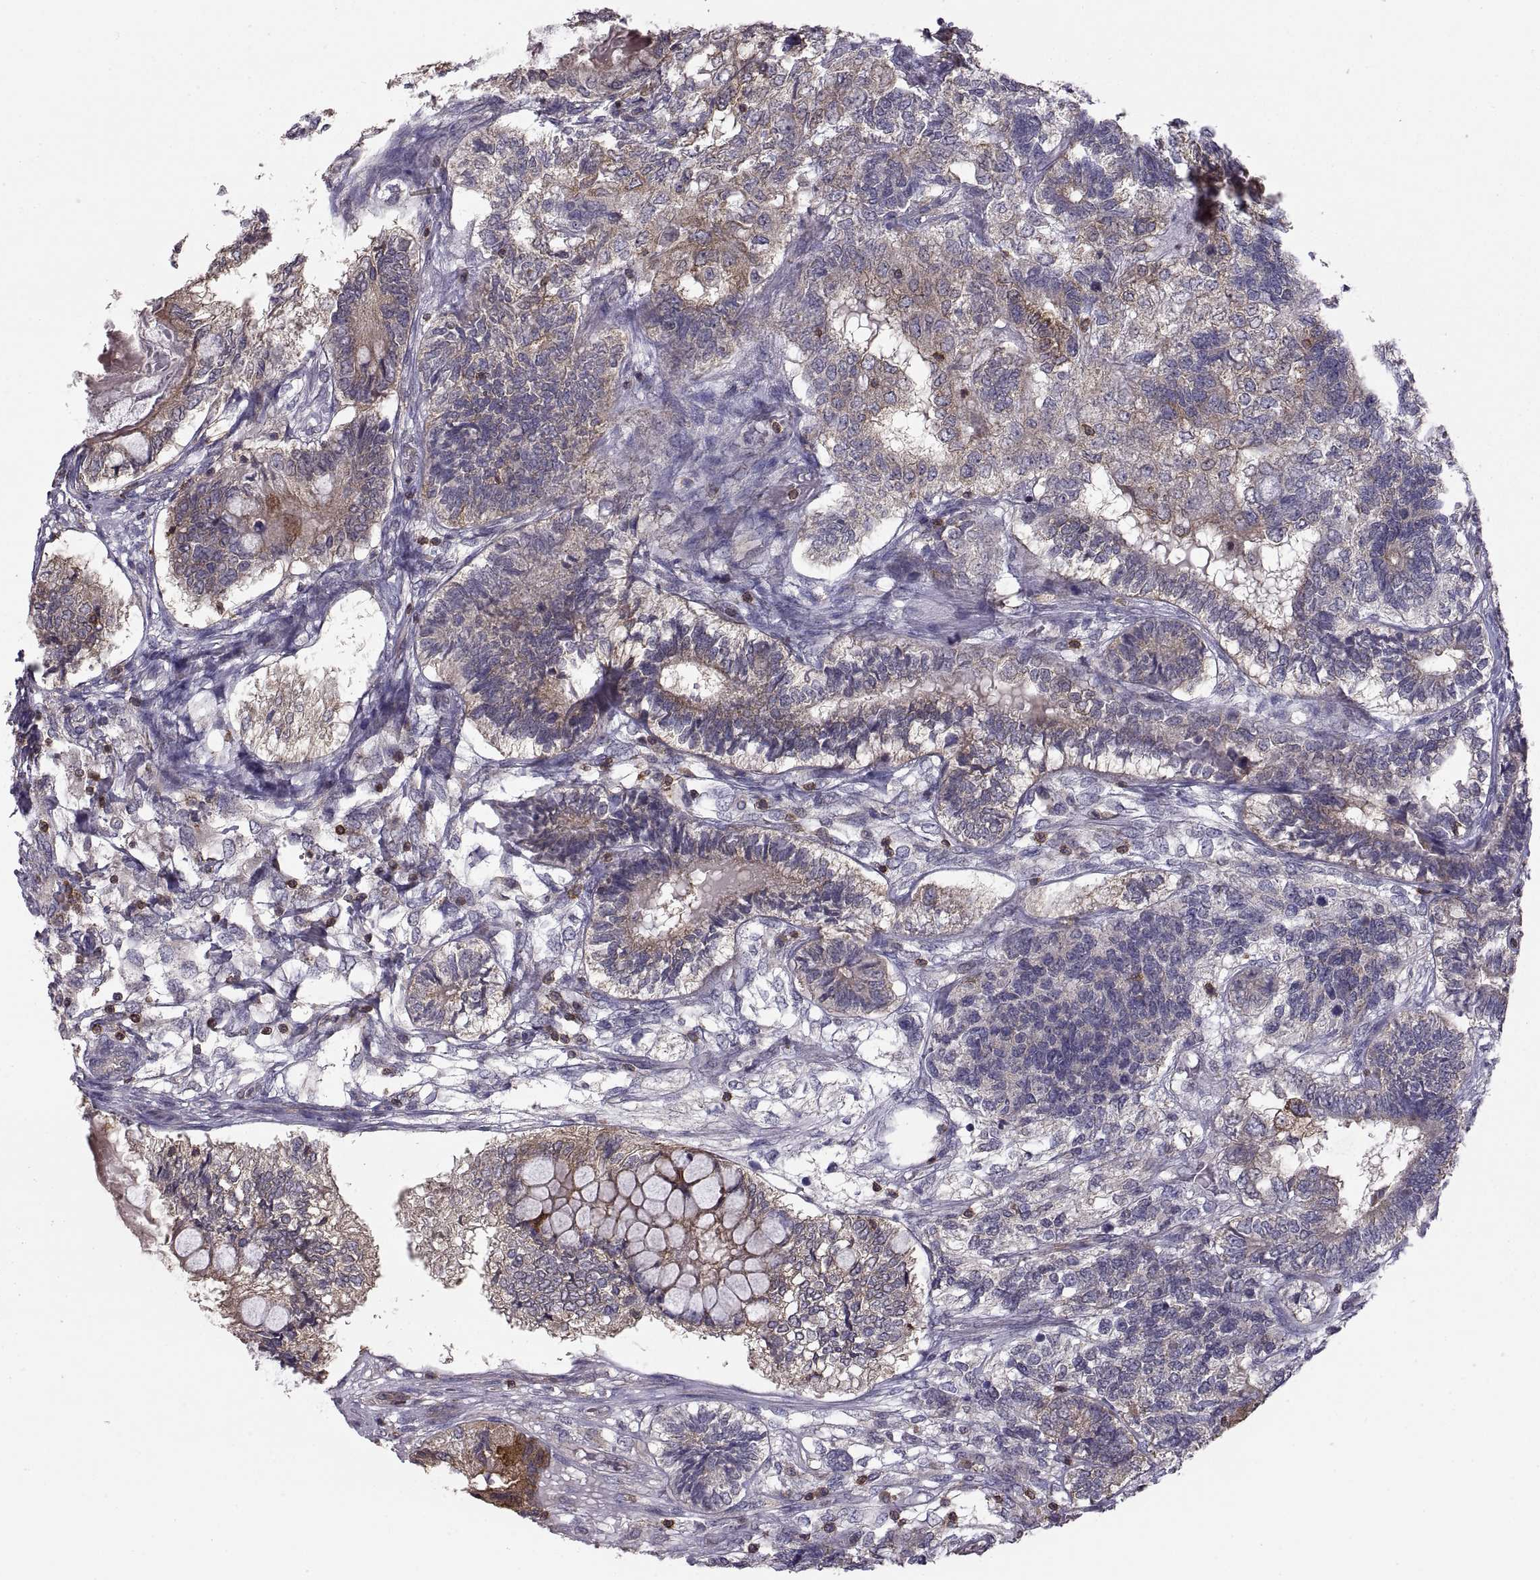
{"staining": {"intensity": "moderate", "quantity": "<25%", "location": "cytoplasmic/membranous"}, "tissue": "testis cancer", "cell_type": "Tumor cells", "image_type": "cancer", "snomed": [{"axis": "morphology", "description": "Seminoma, NOS"}, {"axis": "morphology", "description": "Carcinoma, Embryonal, NOS"}, {"axis": "topography", "description": "Testis"}], "caption": "Human testis cancer (embryonal carcinoma) stained with a protein marker demonstrates moderate staining in tumor cells.", "gene": "EZR", "patient": {"sex": "male", "age": 41}}